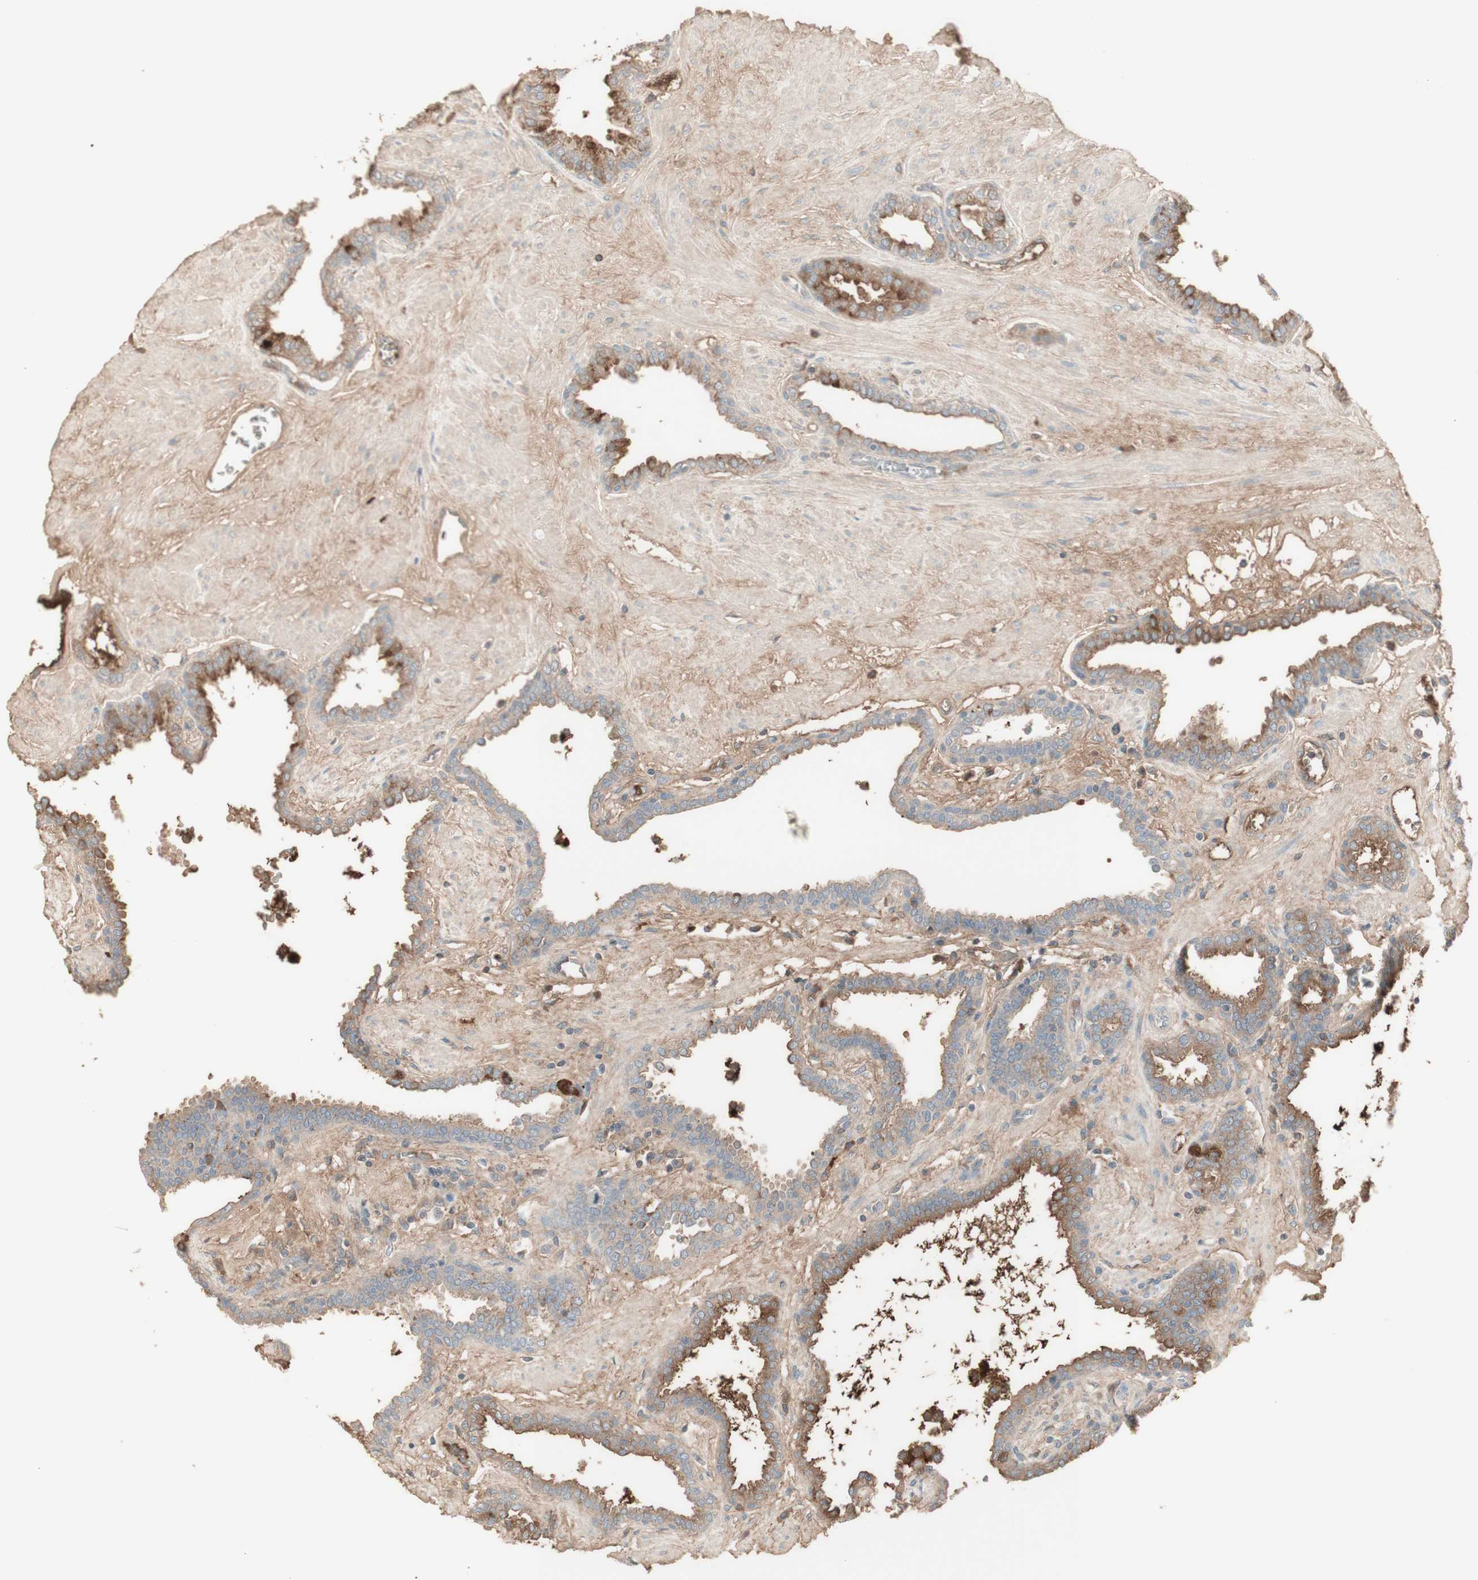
{"staining": {"intensity": "moderate", "quantity": "25%-75%", "location": "cytoplasmic/membranous"}, "tissue": "prostate", "cell_type": "Glandular cells", "image_type": "normal", "snomed": [{"axis": "morphology", "description": "Normal tissue, NOS"}, {"axis": "topography", "description": "Prostate"}], "caption": "Immunohistochemistry of normal prostate exhibits medium levels of moderate cytoplasmic/membranous positivity in approximately 25%-75% of glandular cells.", "gene": "IFNG", "patient": {"sex": "male", "age": 51}}